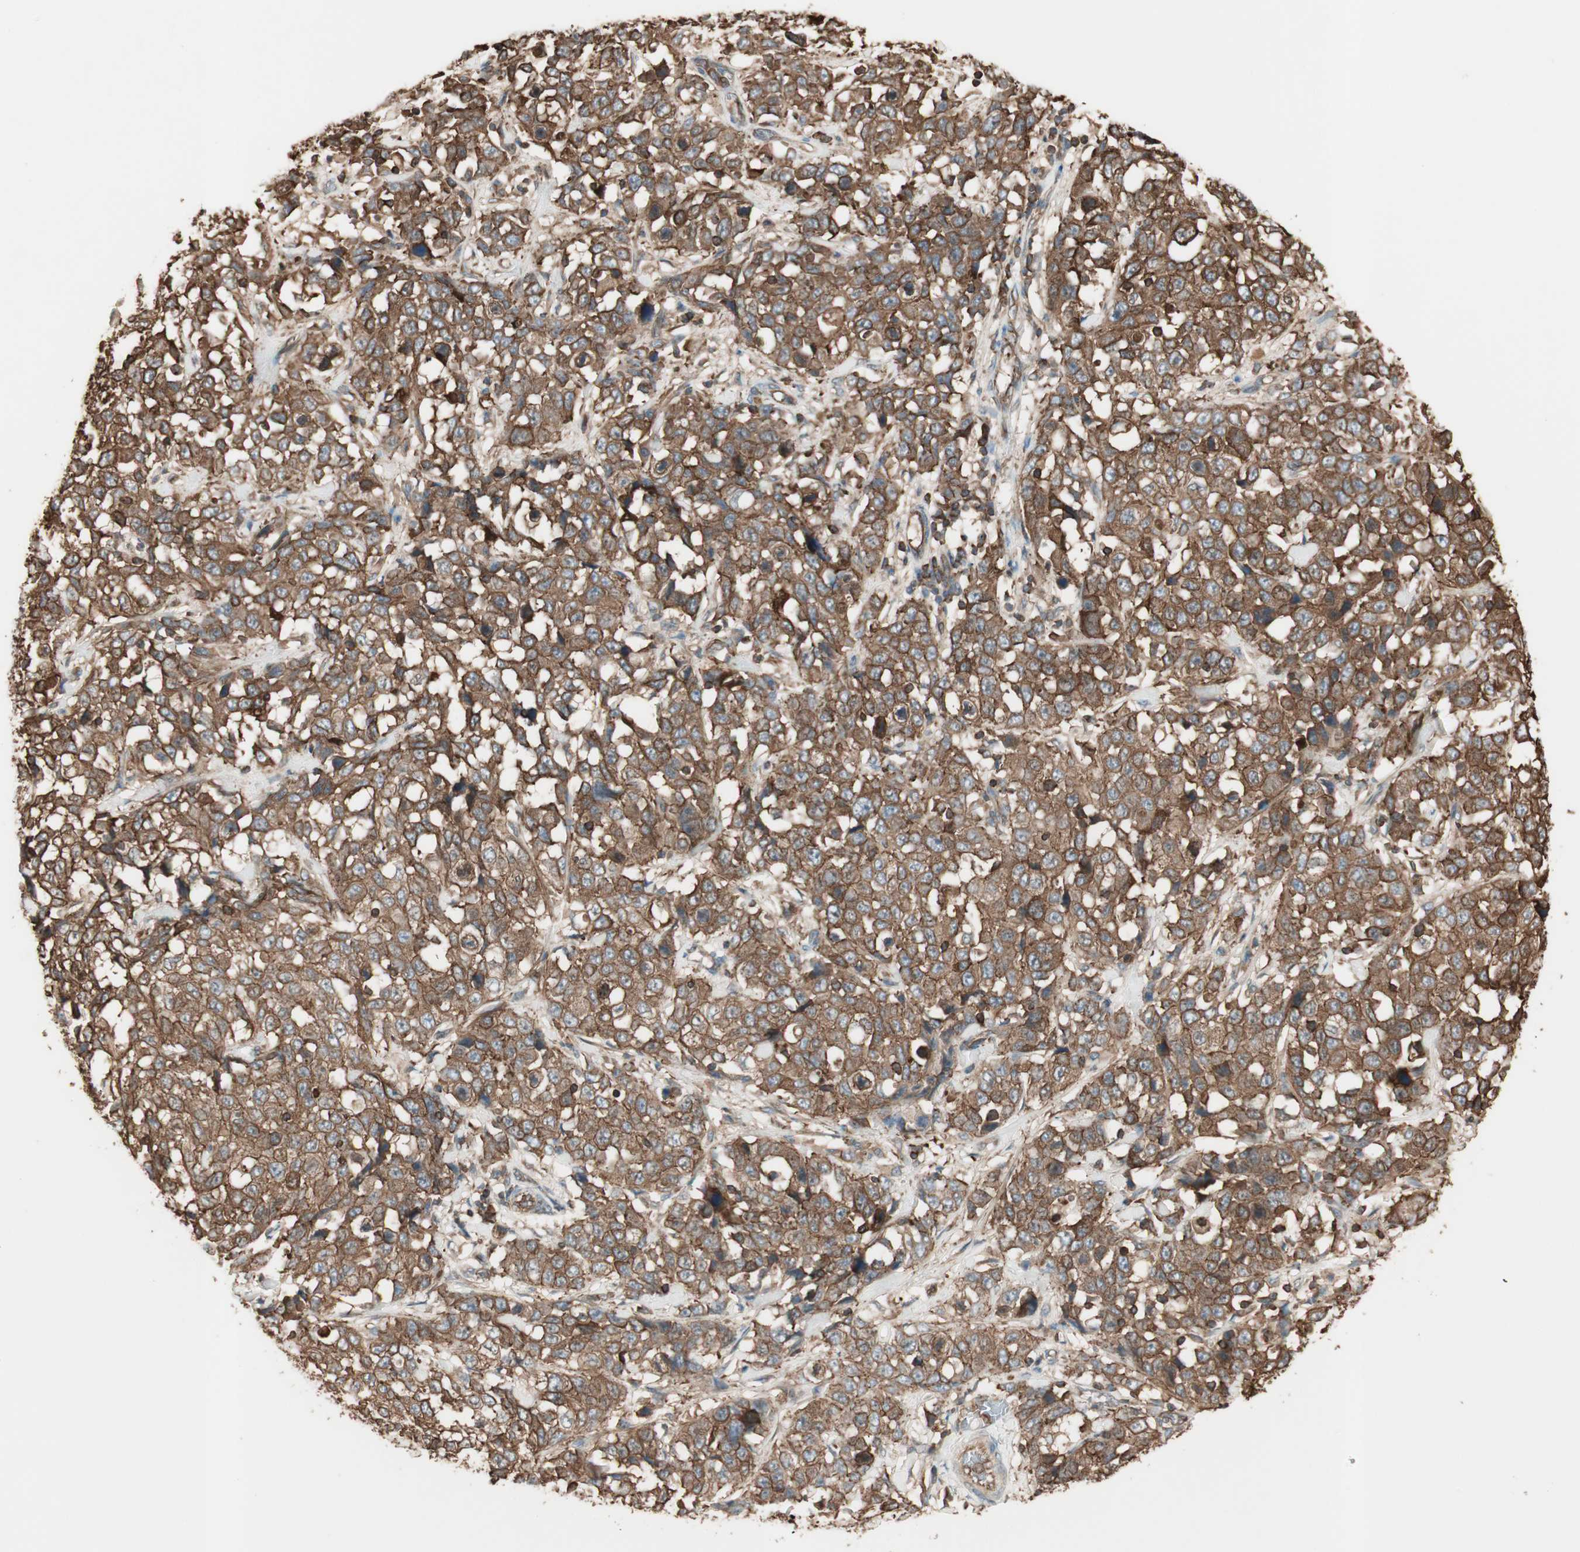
{"staining": {"intensity": "strong", "quantity": ">75%", "location": "cytoplasmic/membranous"}, "tissue": "stomach cancer", "cell_type": "Tumor cells", "image_type": "cancer", "snomed": [{"axis": "morphology", "description": "Normal tissue, NOS"}, {"axis": "morphology", "description": "Adenocarcinoma, NOS"}, {"axis": "topography", "description": "Stomach"}], "caption": "Stomach cancer was stained to show a protein in brown. There is high levels of strong cytoplasmic/membranous staining in approximately >75% of tumor cells.", "gene": "TCP11L1", "patient": {"sex": "male", "age": 48}}